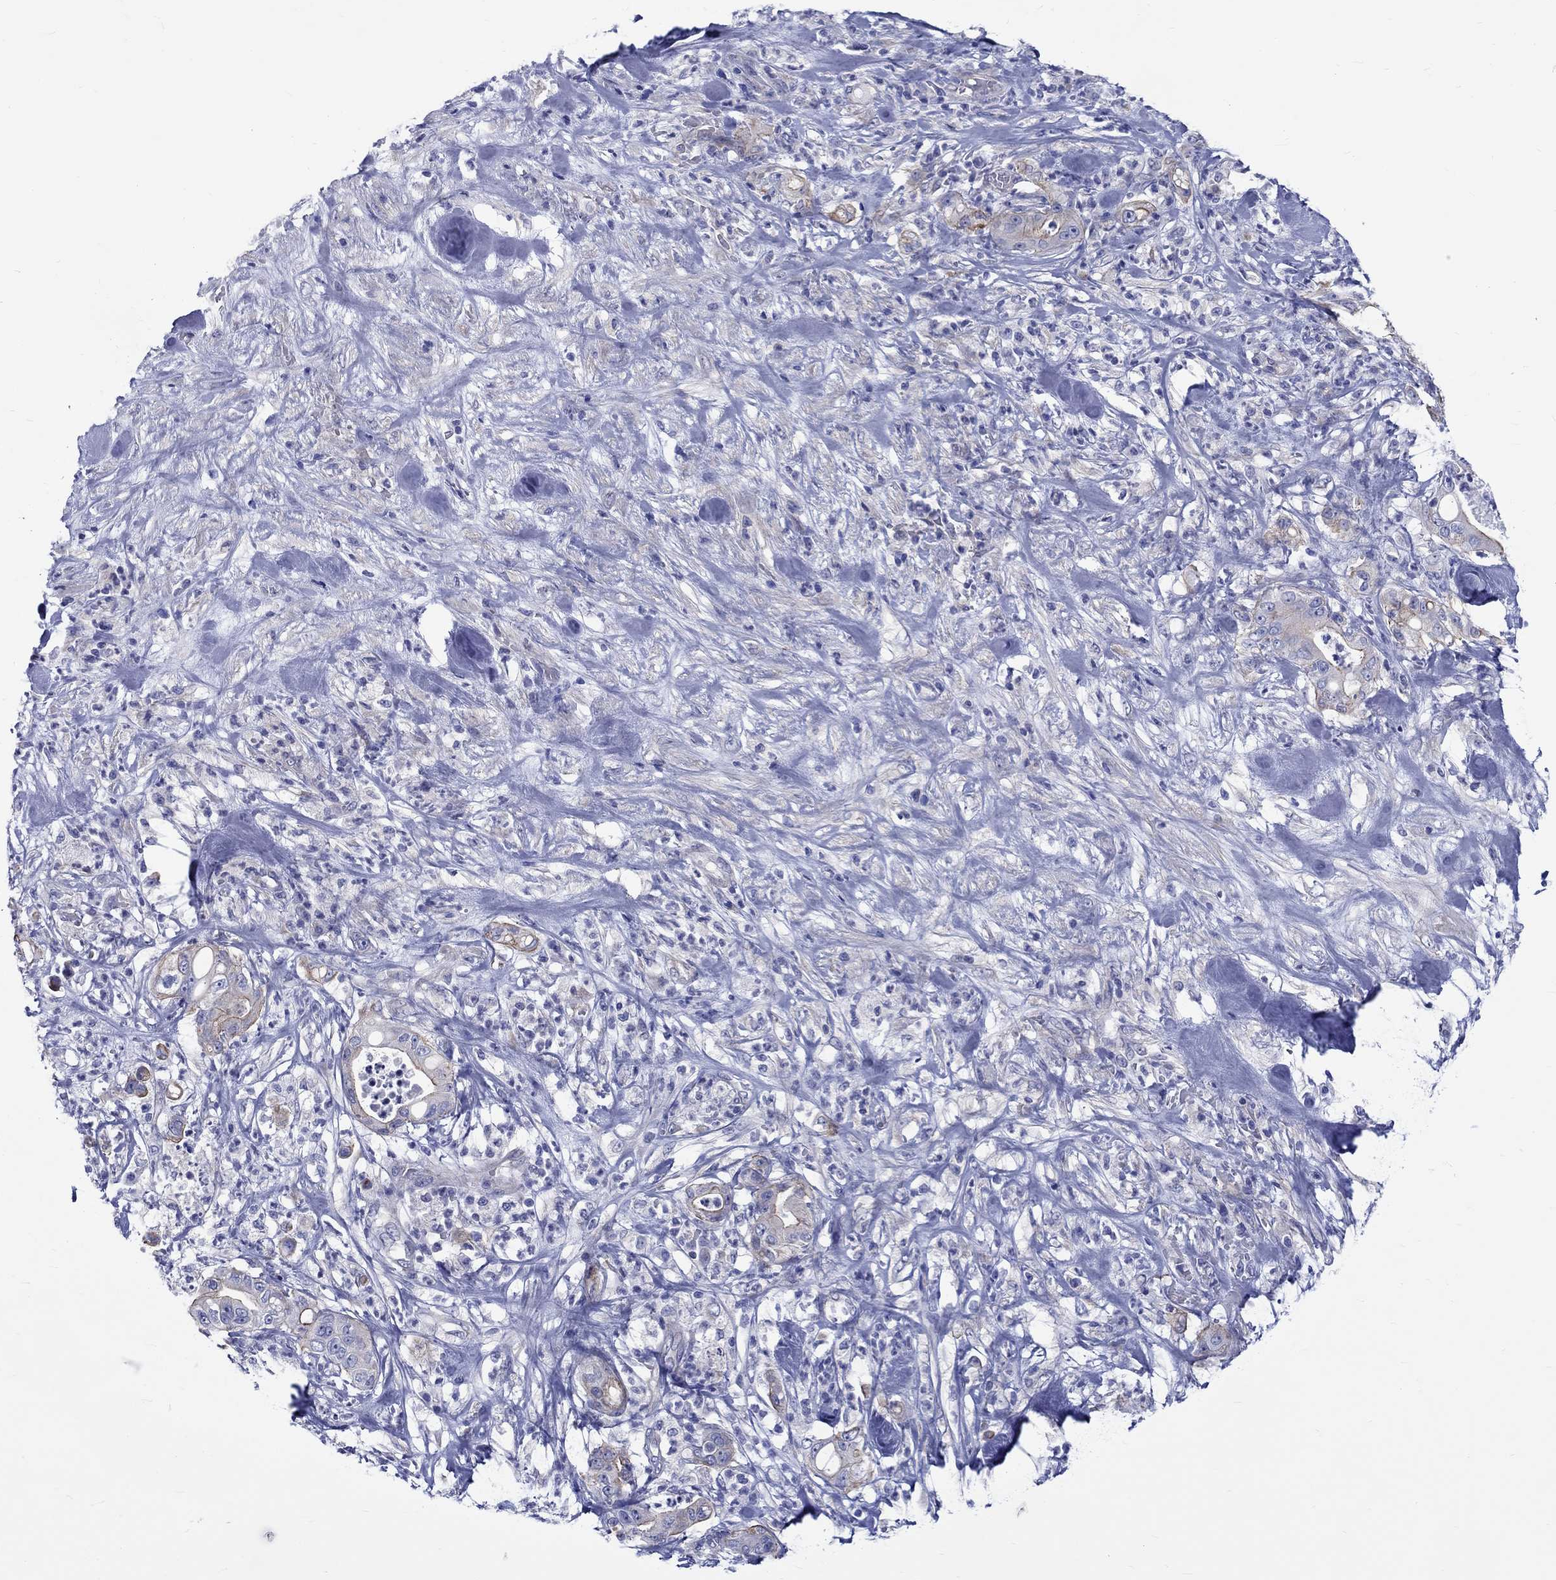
{"staining": {"intensity": "strong", "quantity": "<25%", "location": "cytoplasmic/membranous"}, "tissue": "pancreatic cancer", "cell_type": "Tumor cells", "image_type": "cancer", "snomed": [{"axis": "morphology", "description": "Adenocarcinoma, NOS"}, {"axis": "topography", "description": "Pancreas"}], "caption": "Immunohistochemistry photomicrograph of neoplastic tissue: adenocarcinoma (pancreatic) stained using IHC exhibits medium levels of strong protein expression localized specifically in the cytoplasmic/membranous of tumor cells, appearing as a cytoplasmic/membranous brown color.", "gene": "SH2D7", "patient": {"sex": "male", "age": 71}}